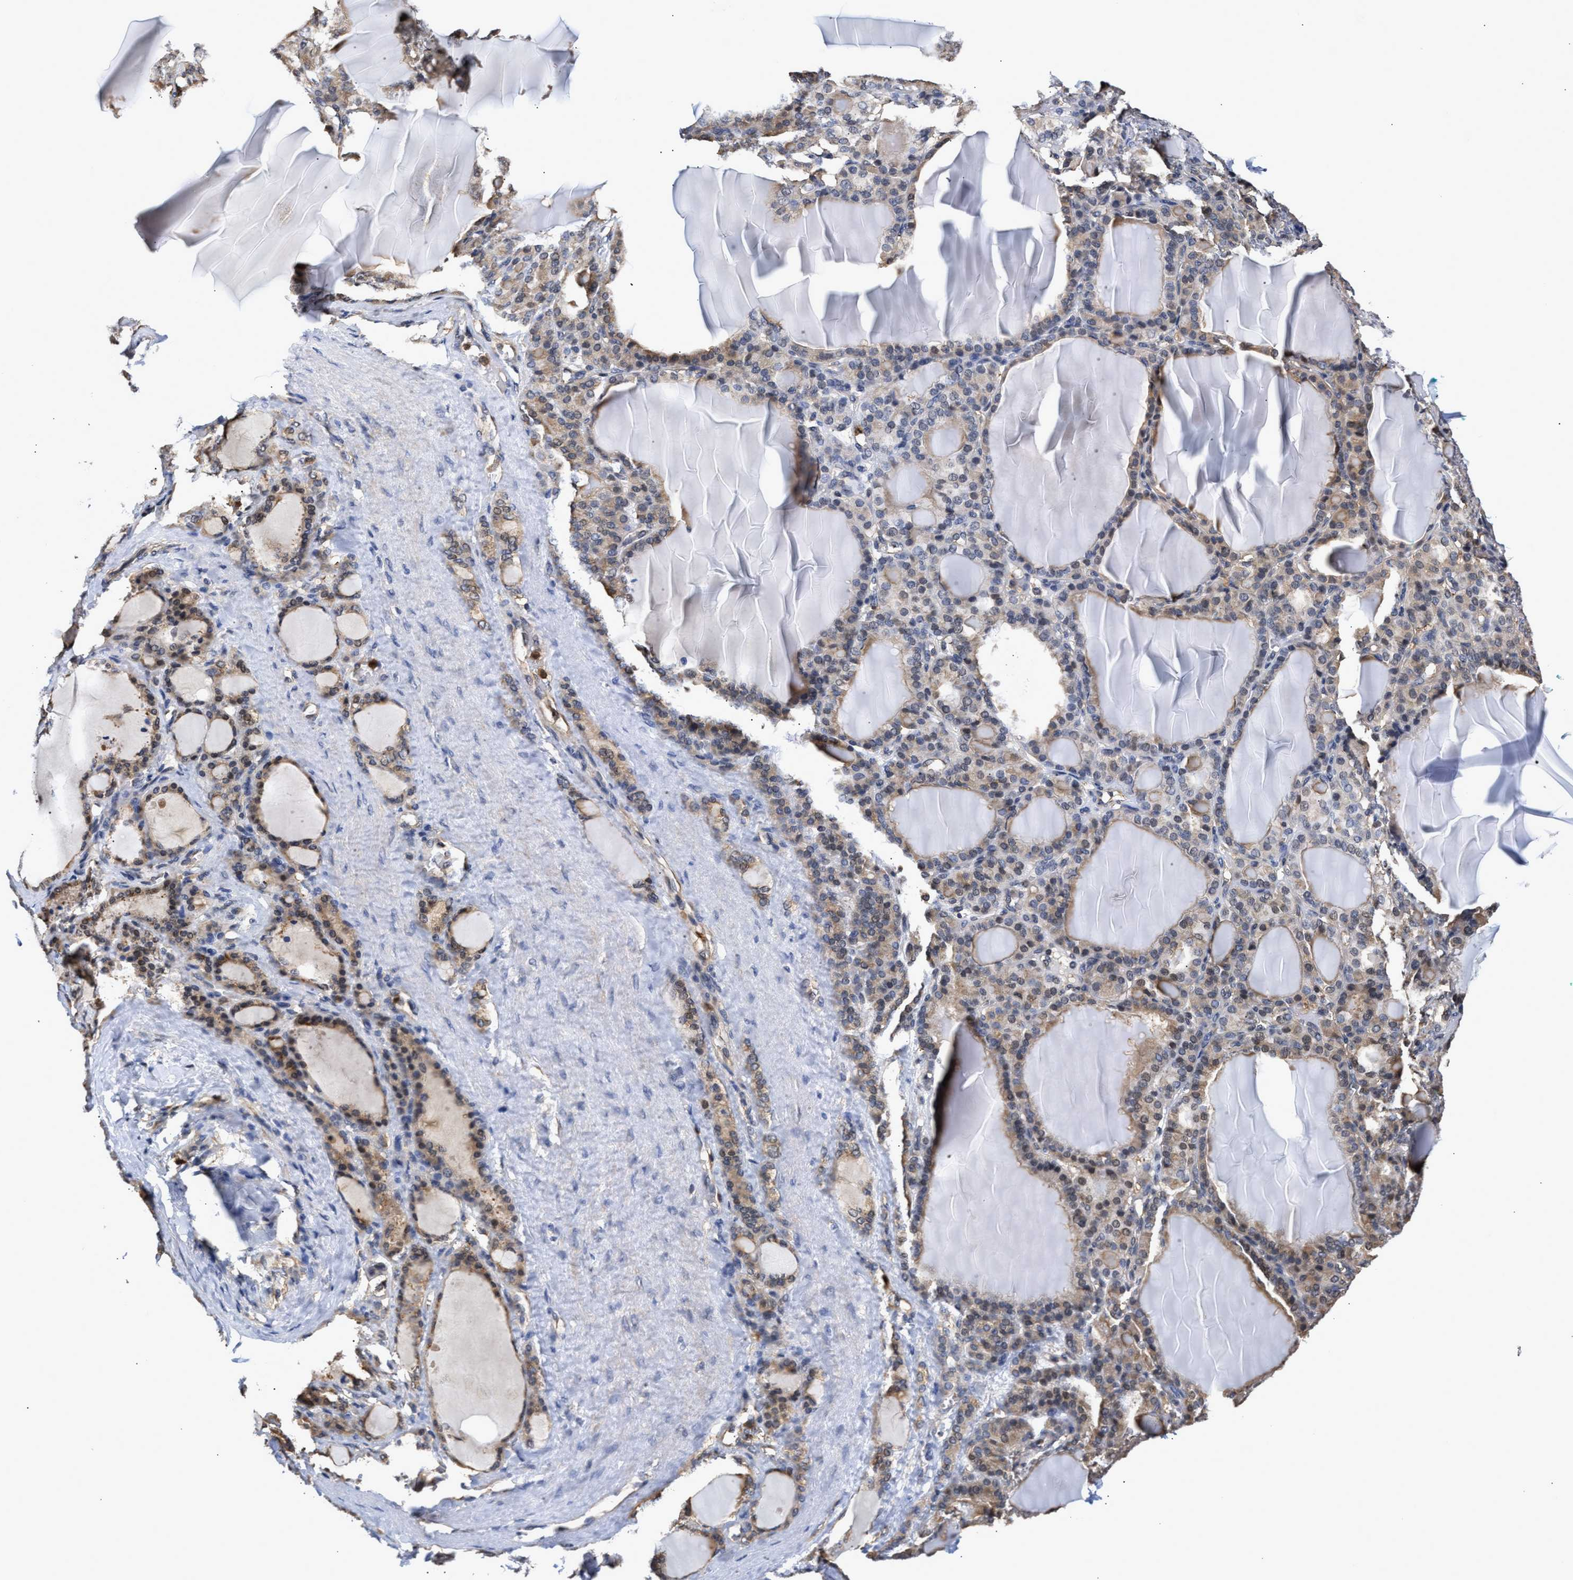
{"staining": {"intensity": "moderate", "quantity": "25%-75%", "location": "cytoplasmic/membranous"}, "tissue": "thyroid gland", "cell_type": "Glandular cells", "image_type": "normal", "snomed": [{"axis": "morphology", "description": "Normal tissue, NOS"}, {"axis": "topography", "description": "Thyroid gland"}], "caption": "High-magnification brightfield microscopy of unremarkable thyroid gland stained with DAB (brown) and counterstained with hematoxylin (blue). glandular cells exhibit moderate cytoplasmic/membranous positivity is appreciated in approximately25%-75% of cells. (DAB IHC, brown staining for protein, blue staining for nuclei).", "gene": "KLHDC1", "patient": {"sex": "female", "age": 28}}